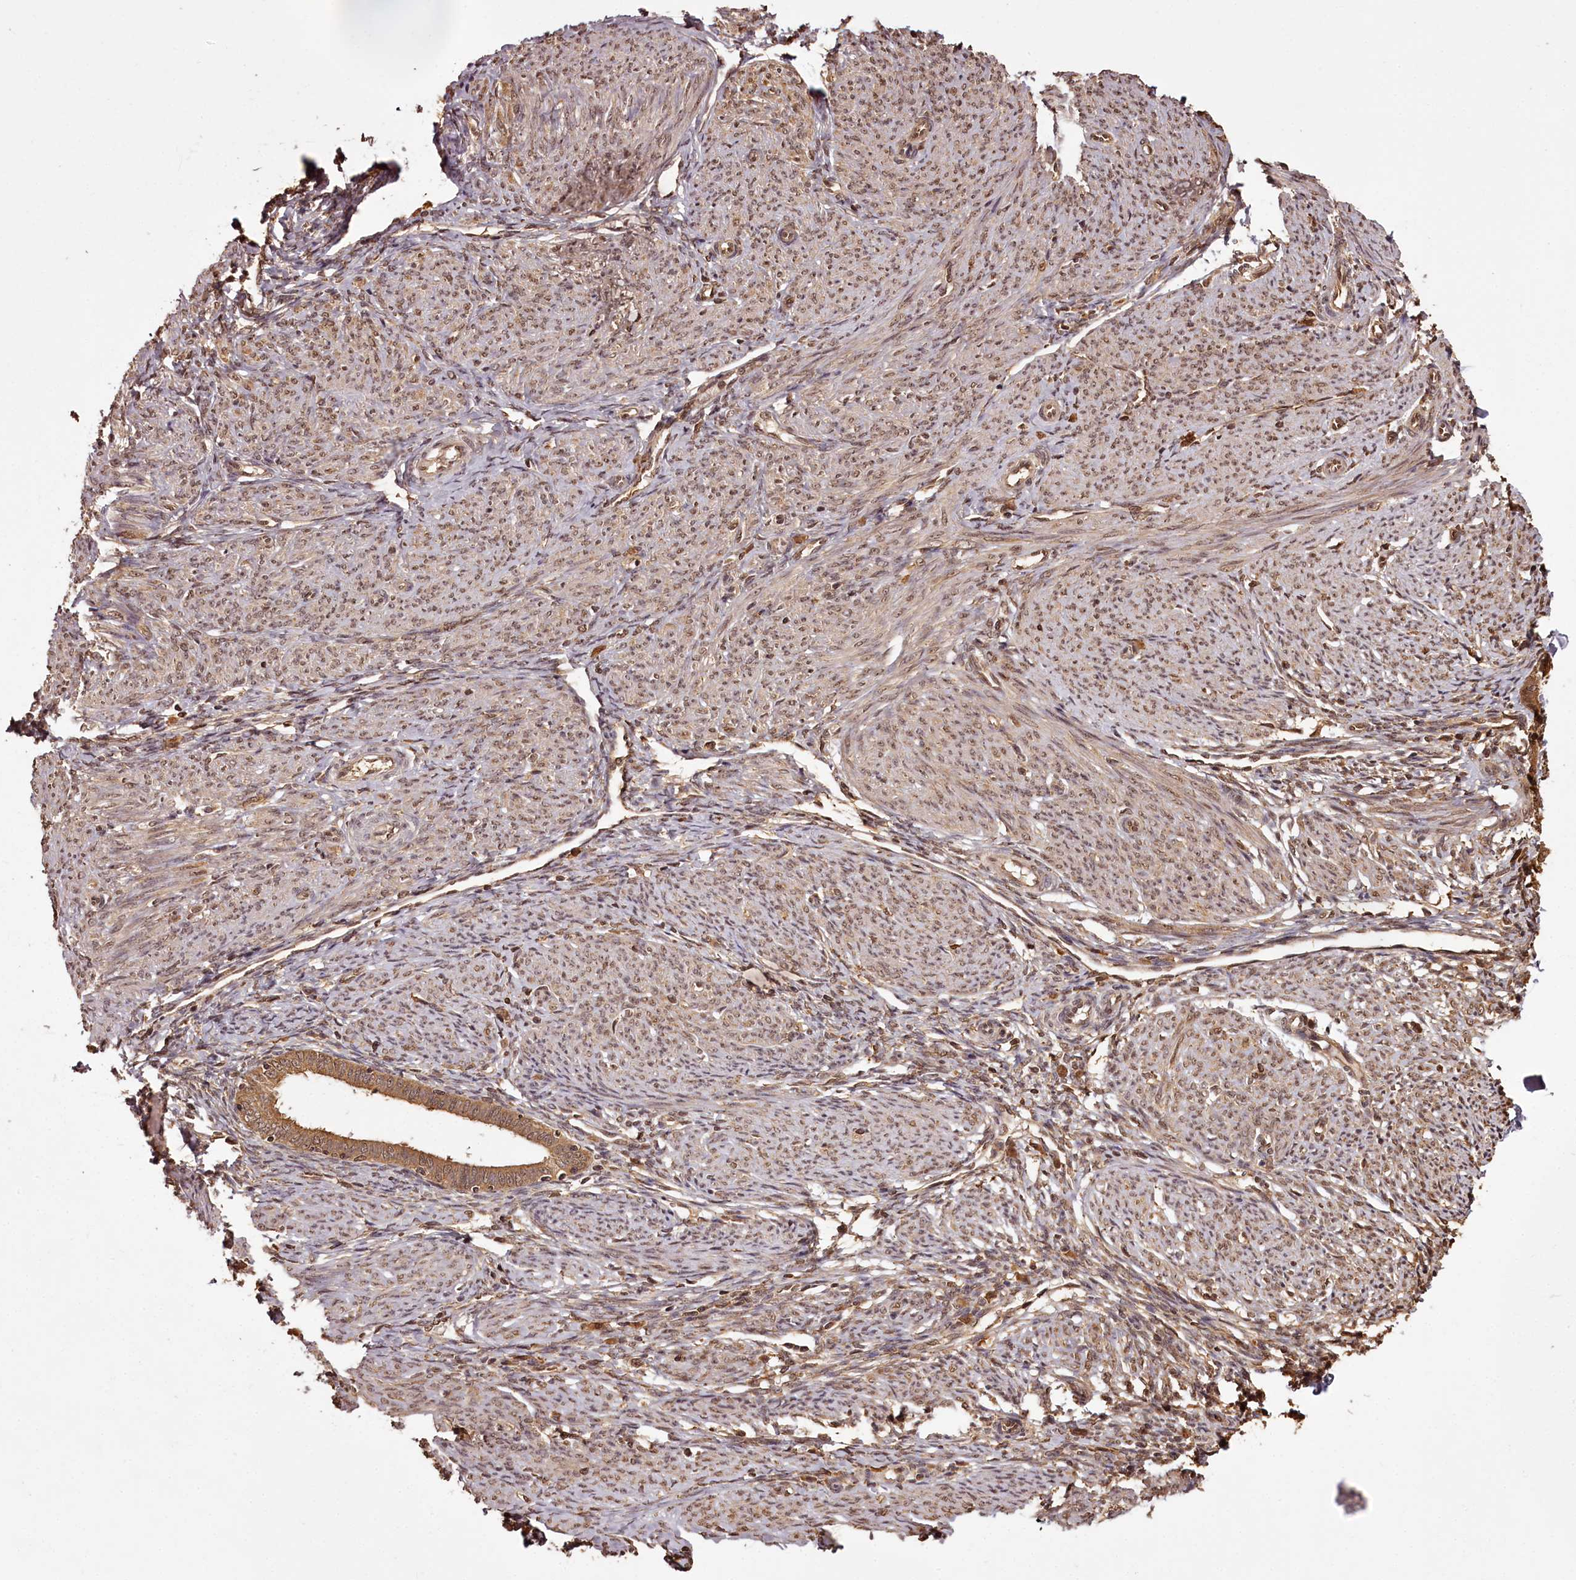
{"staining": {"intensity": "moderate", "quantity": "25%-75%", "location": "cytoplasmic/membranous,nuclear"}, "tissue": "endometrium", "cell_type": "Cells in endometrial stroma", "image_type": "normal", "snomed": [{"axis": "morphology", "description": "Normal tissue, NOS"}, {"axis": "topography", "description": "Endometrium"}], "caption": "A medium amount of moderate cytoplasmic/membranous,nuclear positivity is appreciated in about 25%-75% of cells in endometrial stroma in unremarkable endometrium.", "gene": "NPRL2", "patient": {"sex": "female", "age": 72}}